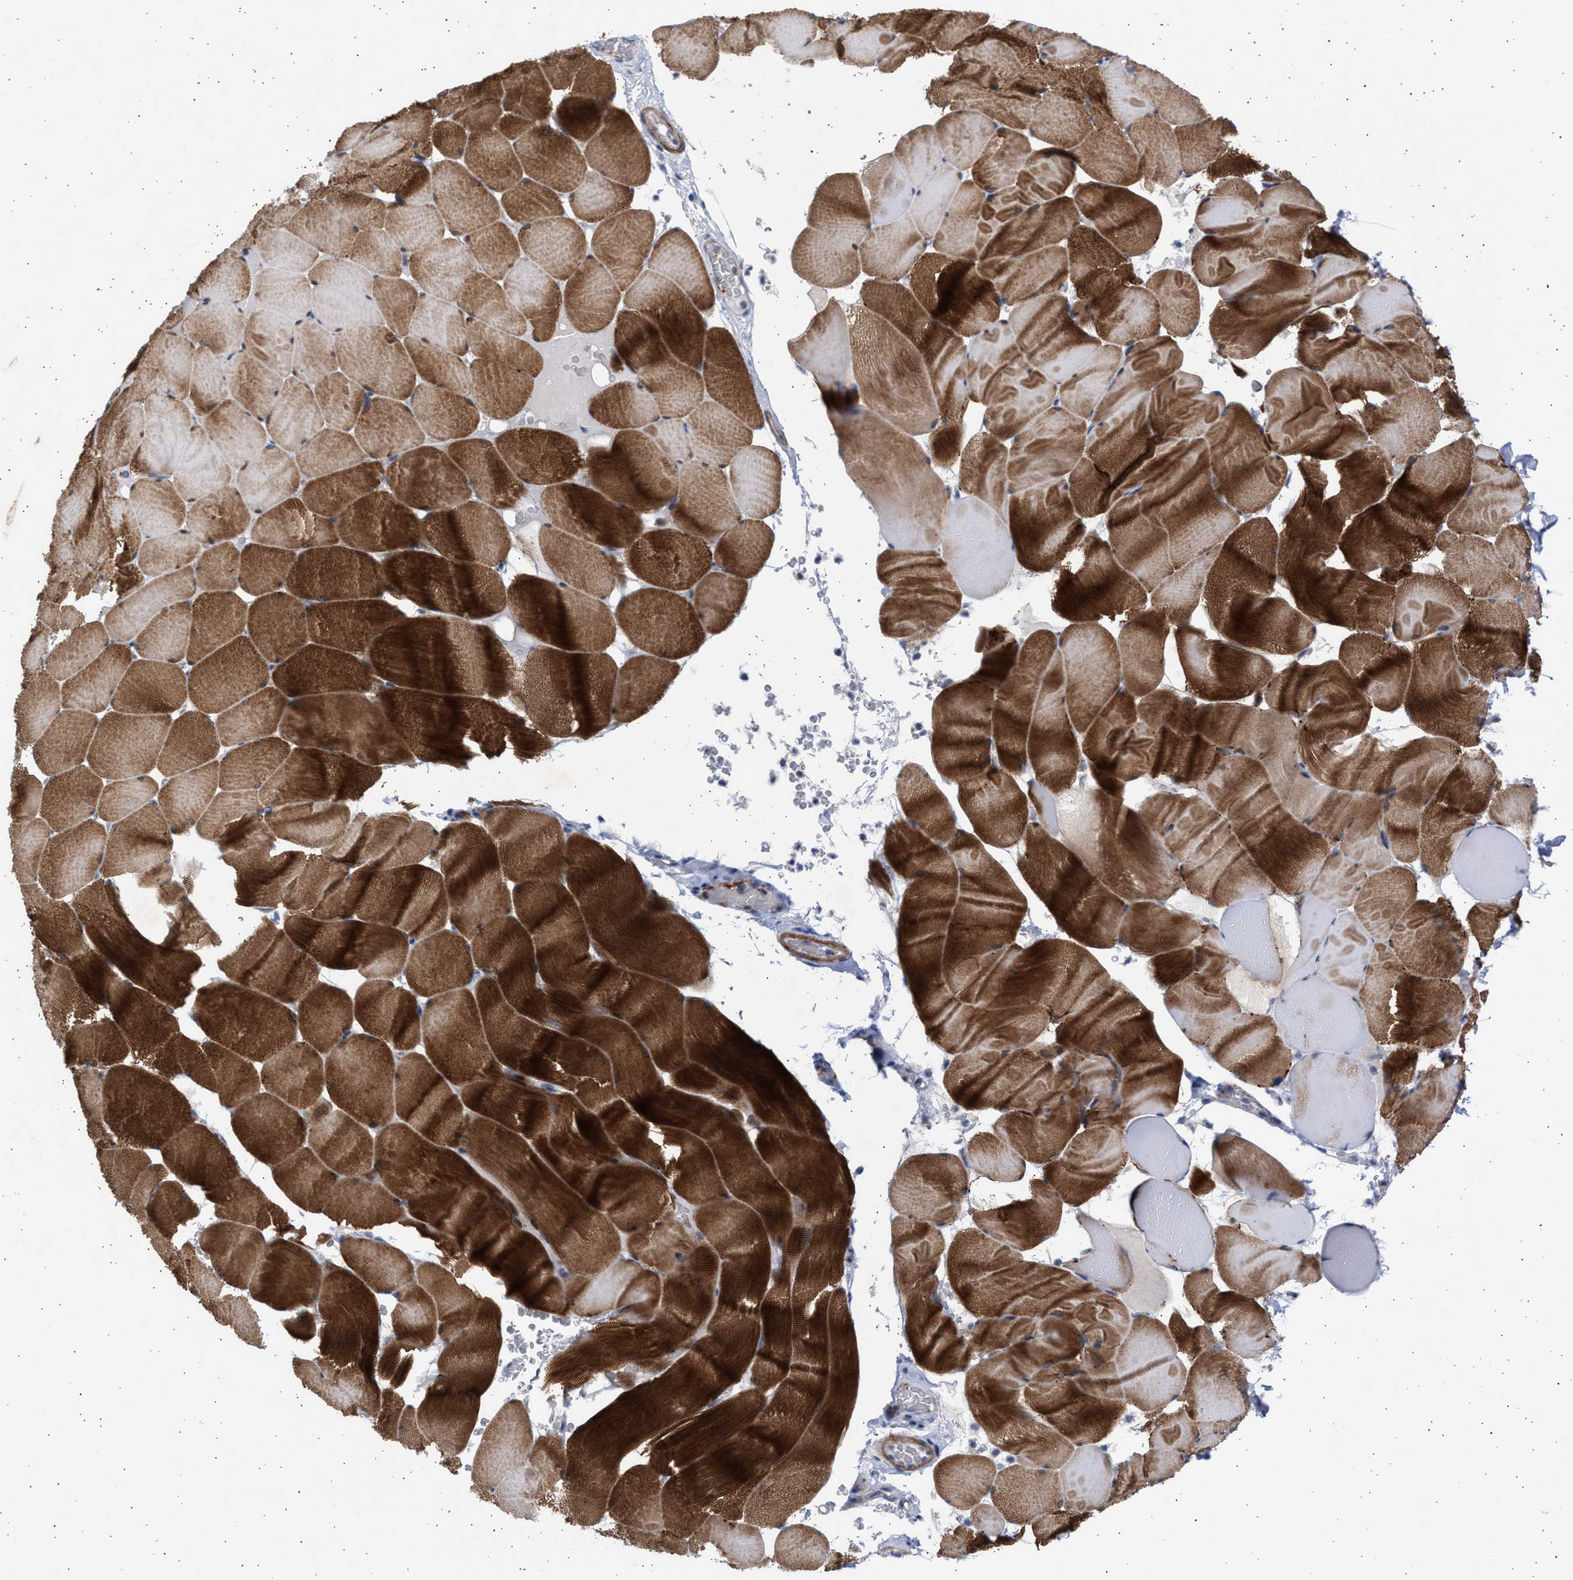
{"staining": {"intensity": "strong", "quantity": ">75%", "location": "cytoplasmic/membranous"}, "tissue": "skeletal muscle", "cell_type": "Myocytes", "image_type": "normal", "snomed": [{"axis": "morphology", "description": "Normal tissue, NOS"}, {"axis": "topography", "description": "Skeletal muscle"}], "caption": "Brown immunohistochemical staining in normal human skeletal muscle reveals strong cytoplasmic/membranous positivity in approximately >75% of myocytes. Using DAB (brown) and hematoxylin (blue) stains, captured at high magnification using brightfield microscopy.", "gene": "NBR1", "patient": {"sex": "male", "age": 62}}